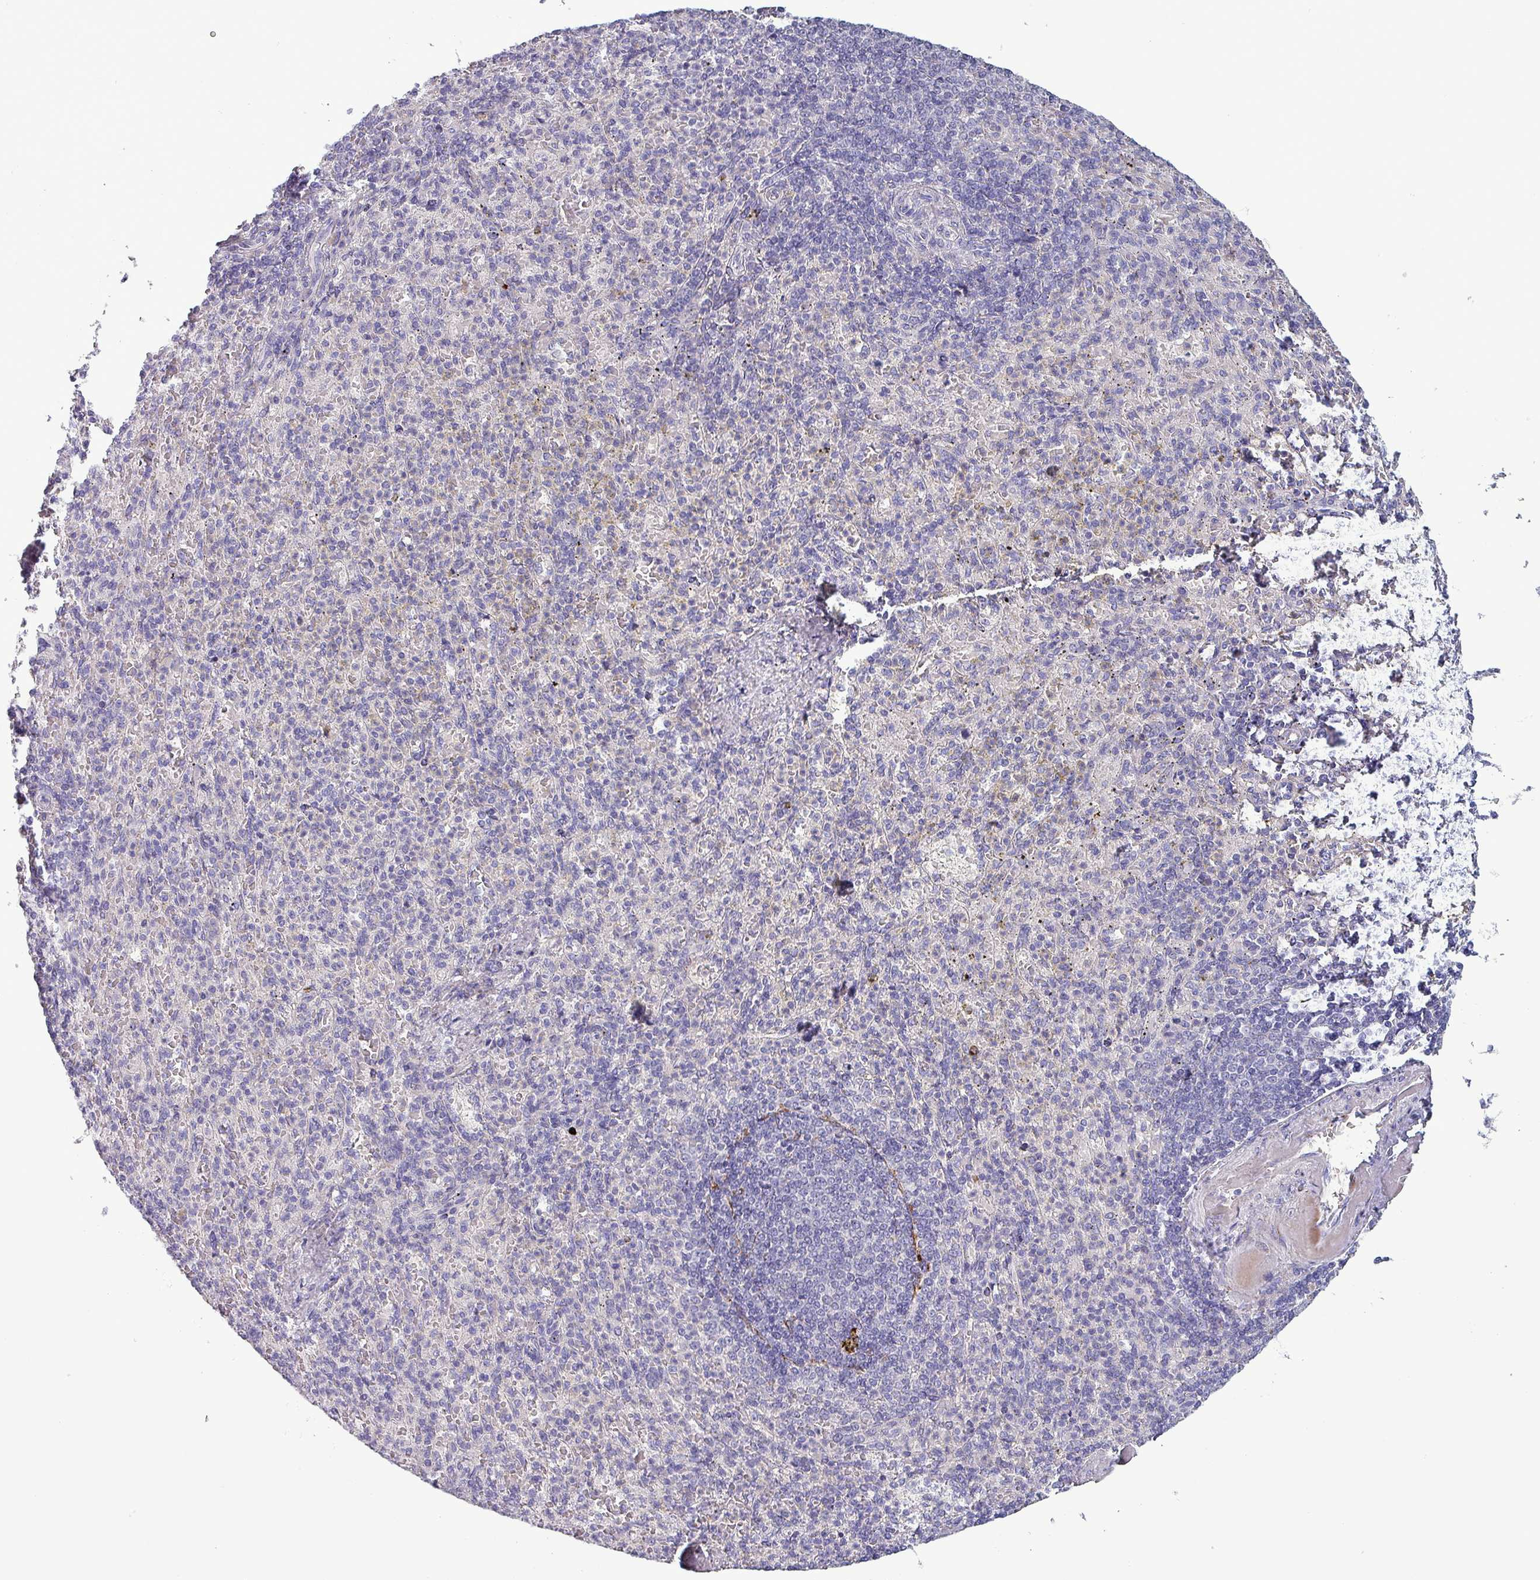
{"staining": {"intensity": "negative", "quantity": "none", "location": "none"}, "tissue": "spleen", "cell_type": "Cells in red pulp", "image_type": "normal", "snomed": [{"axis": "morphology", "description": "Normal tissue, NOS"}, {"axis": "topography", "description": "Spleen"}], "caption": "This is an IHC photomicrograph of normal spleen. There is no expression in cells in red pulp.", "gene": "HSD3B7", "patient": {"sex": "female", "age": 74}}